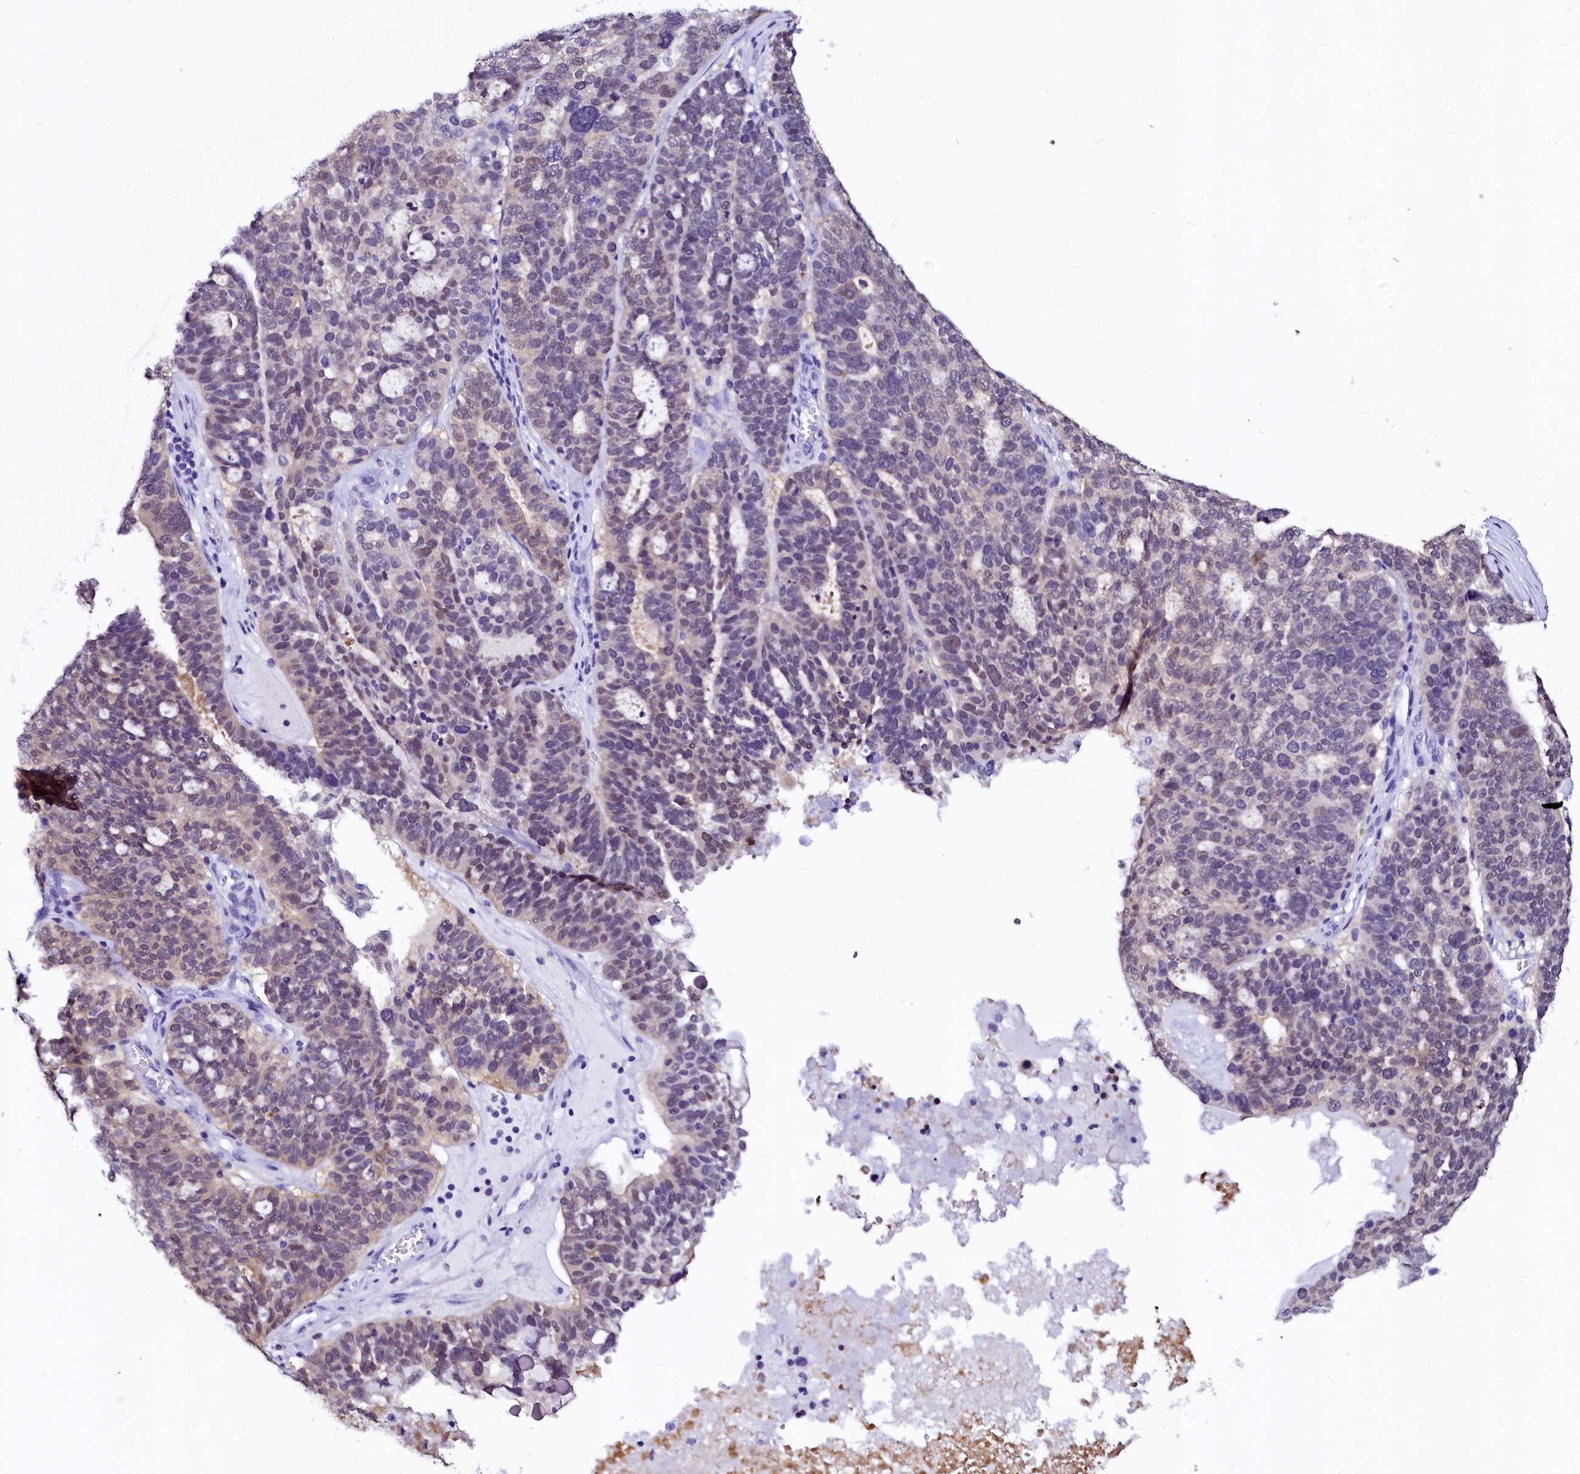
{"staining": {"intensity": "negative", "quantity": "none", "location": "none"}, "tissue": "ovarian cancer", "cell_type": "Tumor cells", "image_type": "cancer", "snomed": [{"axis": "morphology", "description": "Cystadenocarcinoma, serous, NOS"}, {"axis": "topography", "description": "Ovary"}], "caption": "DAB immunohistochemical staining of ovarian cancer (serous cystadenocarcinoma) exhibits no significant positivity in tumor cells. (Stains: DAB immunohistochemistry (IHC) with hematoxylin counter stain, Microscopy: brightfield microscopy at high magnification).", "gene": "SORD", "patient": {"sex": "female", "age": 59}}